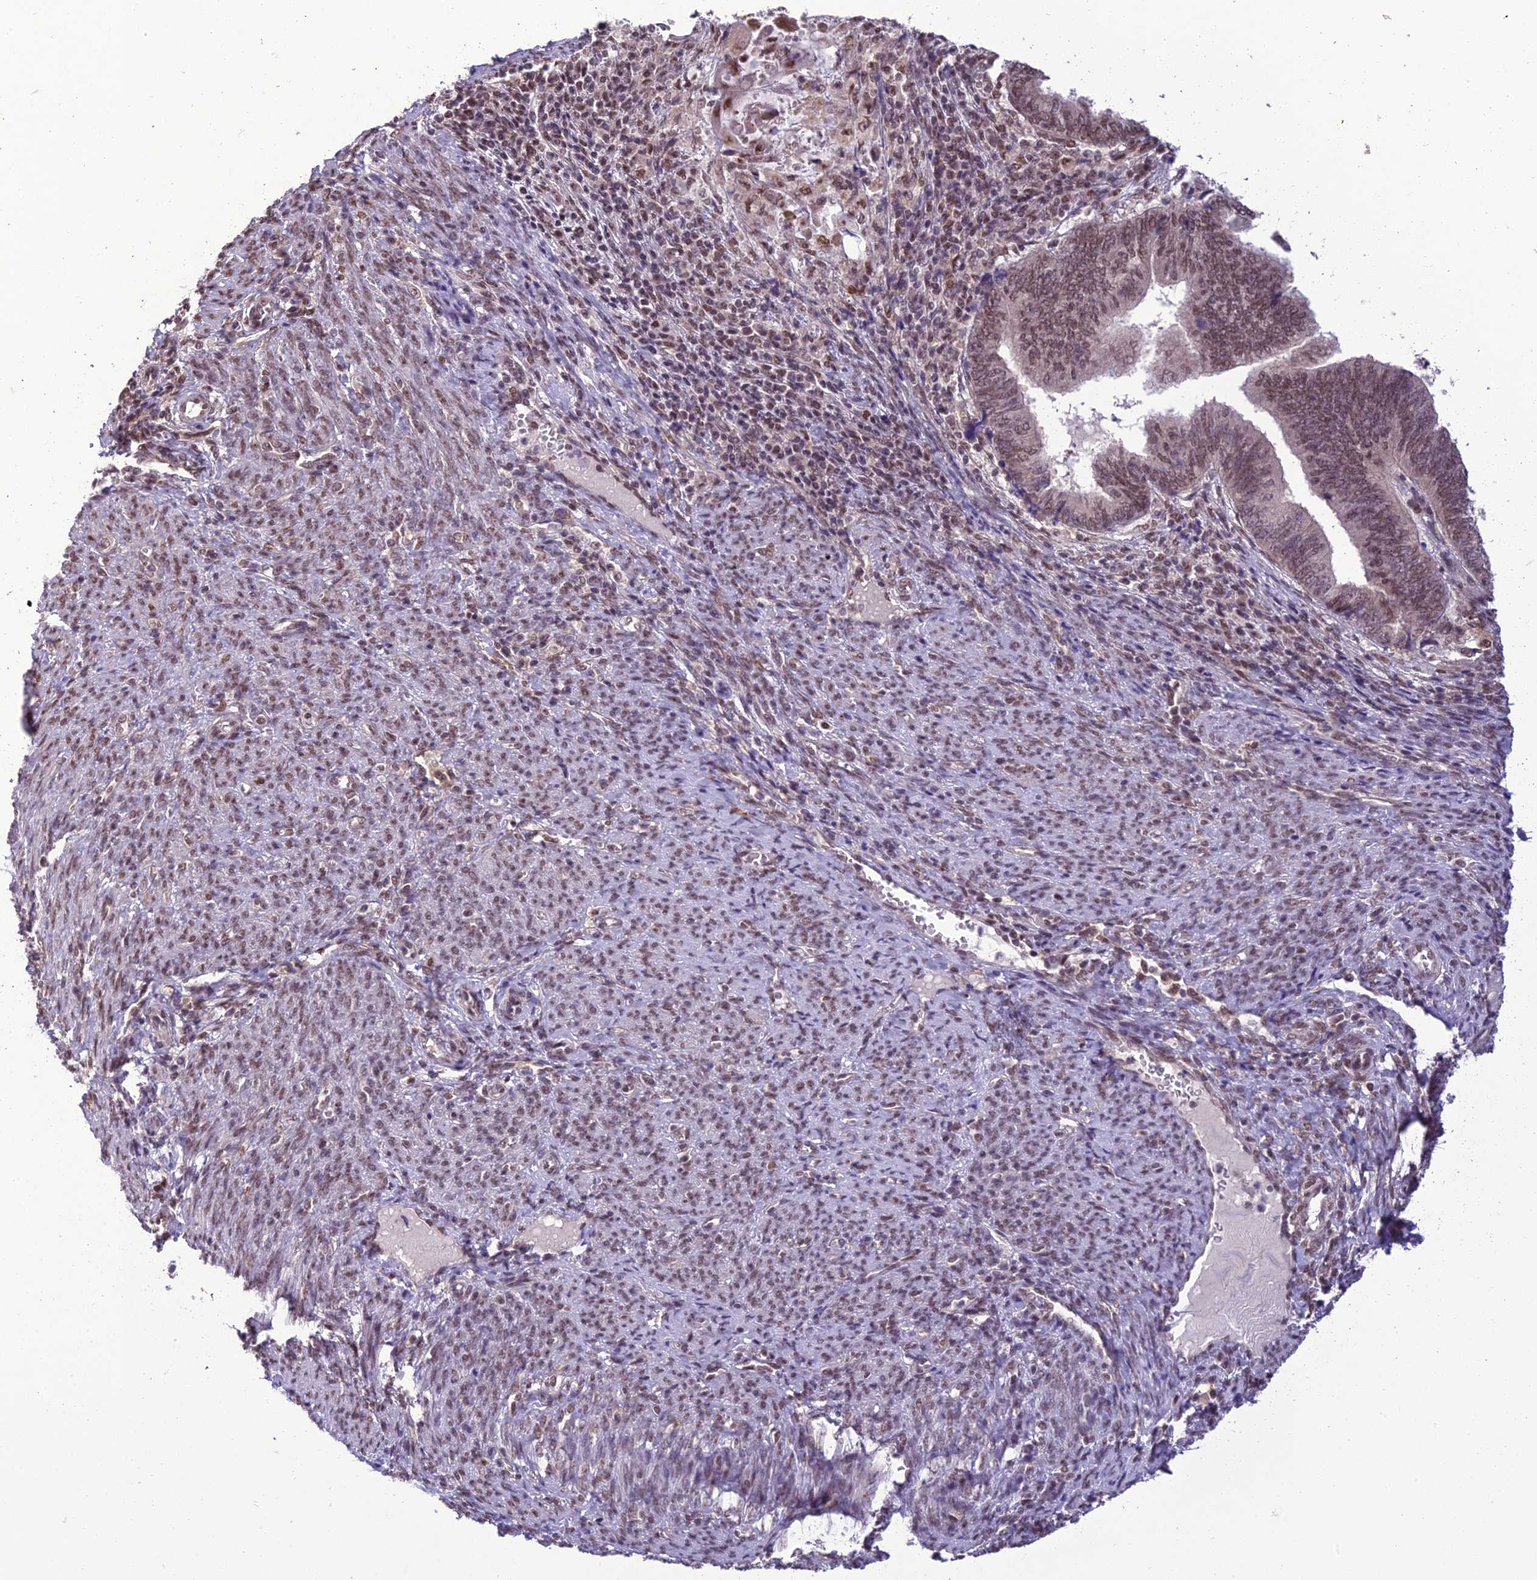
{"staining": {"intensity": "moderate", "quantity": "25%-75%", "location": "nuclear"}, "tissue": "endometrial cancer", "cell_type": "Tumor cells", "image_type": "cancer", "snomed": [{"axis": "morphology", "description": "Adenocarcinoma, NOS"}, {"axis": "topography", "description": "Uterus"}, {"axis": "topography", "description": "Endometrium"}], "caption": "Protein staining shows moderate nuclear expression in about 25%-75% of tumor cells in endometrial adenocarcinoma. Using DAB (3,3'-diaminobenzidine) (brown) and hematoxylin (blue) stains, captured at high magnification using brightfield microscopy.", "gene": "RANBP3", "patient": {"sex": "female", "age": 70}}